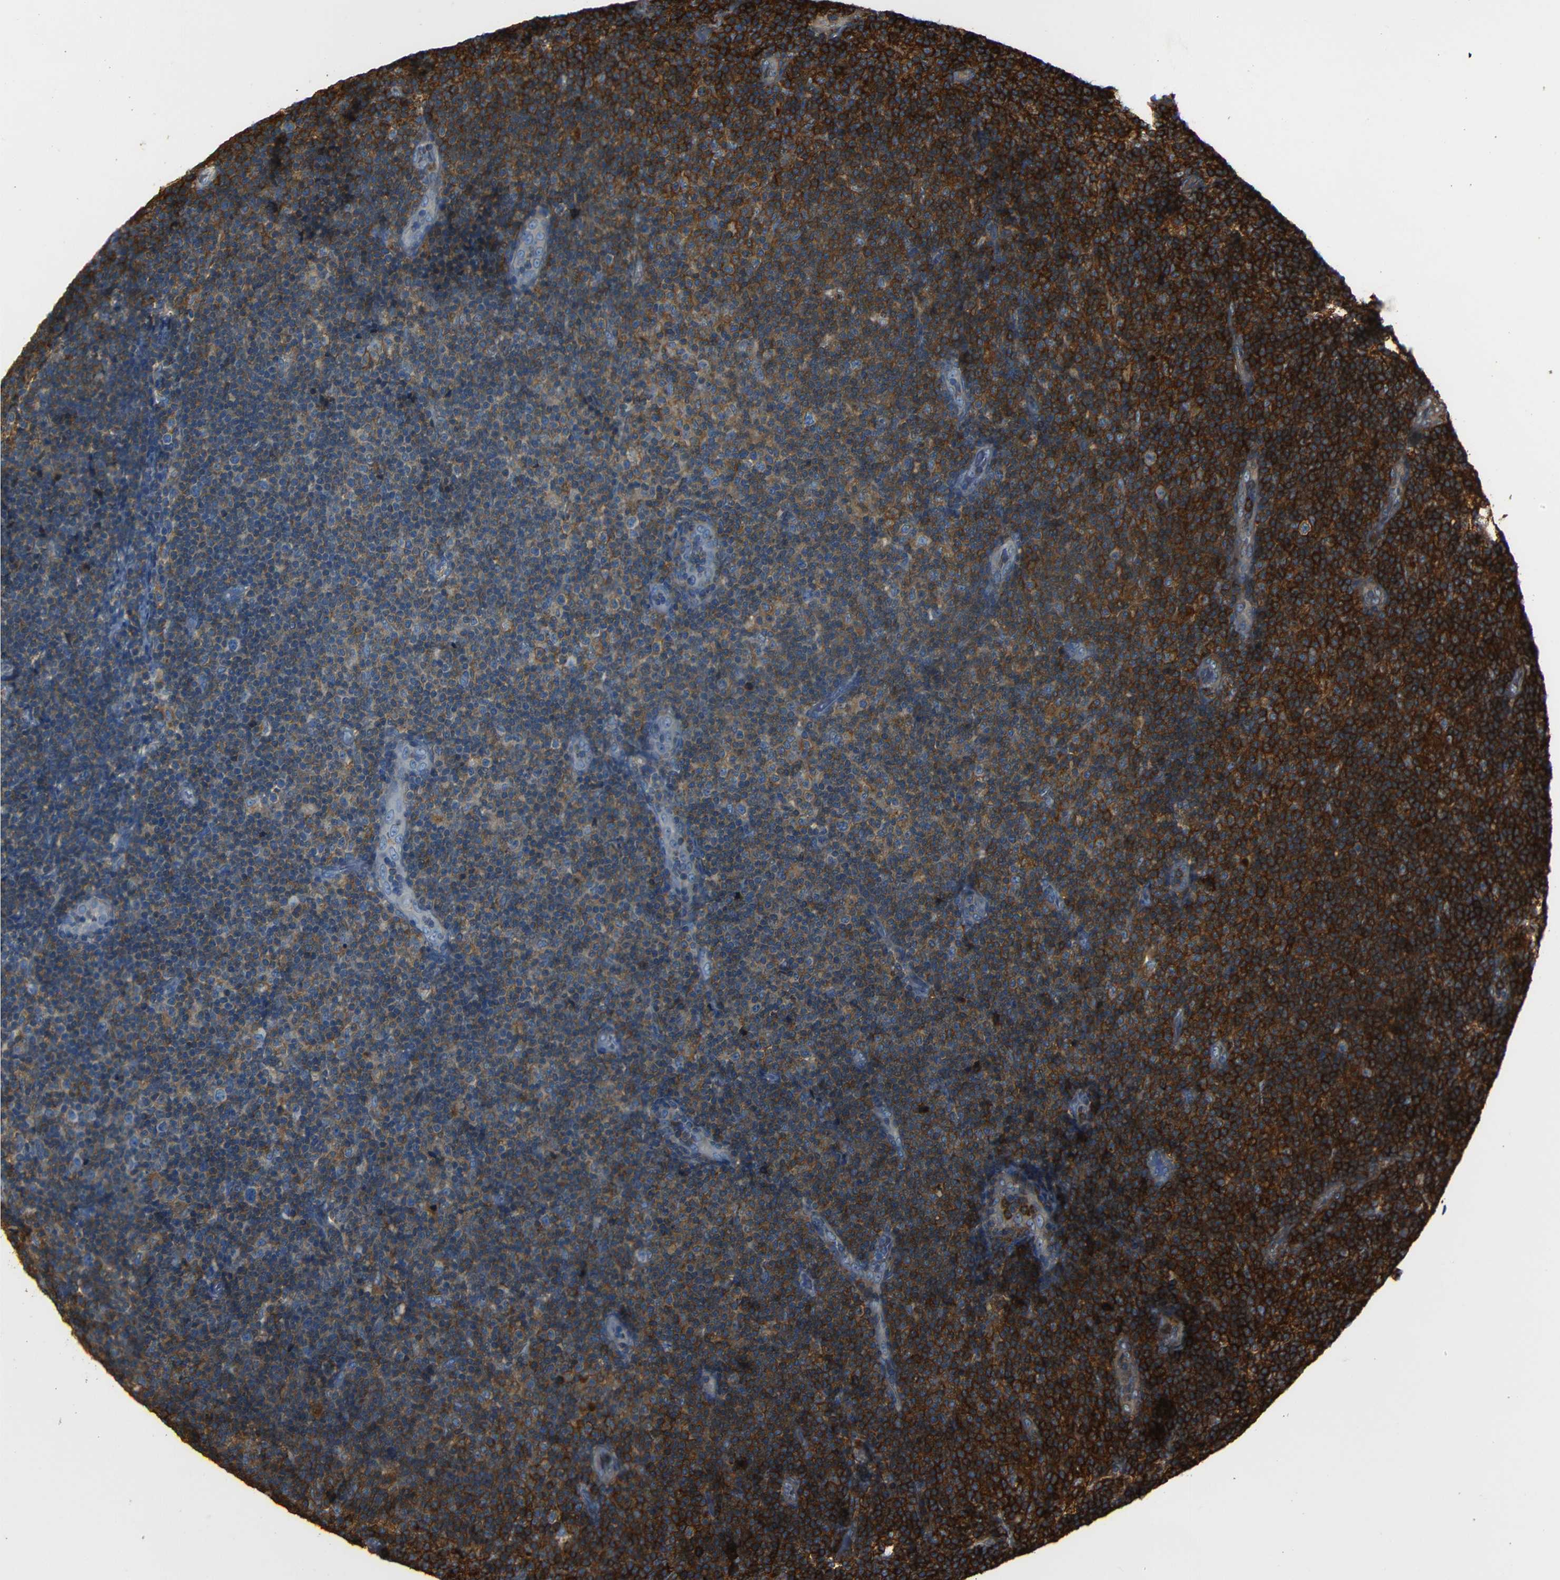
{"staining": {"intensity": "strong", "quantity": "25%-75%", "location": "cytoplasmic/membranous"}, "tissue": "lymphoma", "cell_type": "Tumor cells", "image_type": "cancer", "snomed": [{"axis": "morphology", "description": "Malignant lymphoma, non-Hodgkin's type, Low grade"}, {"axis": "topography", "description": "Lymph node"}], "caption": "Immunohistochemistry photomicrograph of neoplastic tissue: low-grade malignant lymphoma, non-Hodgkin's type stained using immunohistochemistry displays high levels of strong protein expression localized specifically in the cytoplasmic/membranous of tumor cells, appearing as a cytoplasmic/membranous brown color.", "gene": "ADGRE5", "patient": {"sex": "male", "age": 83}}